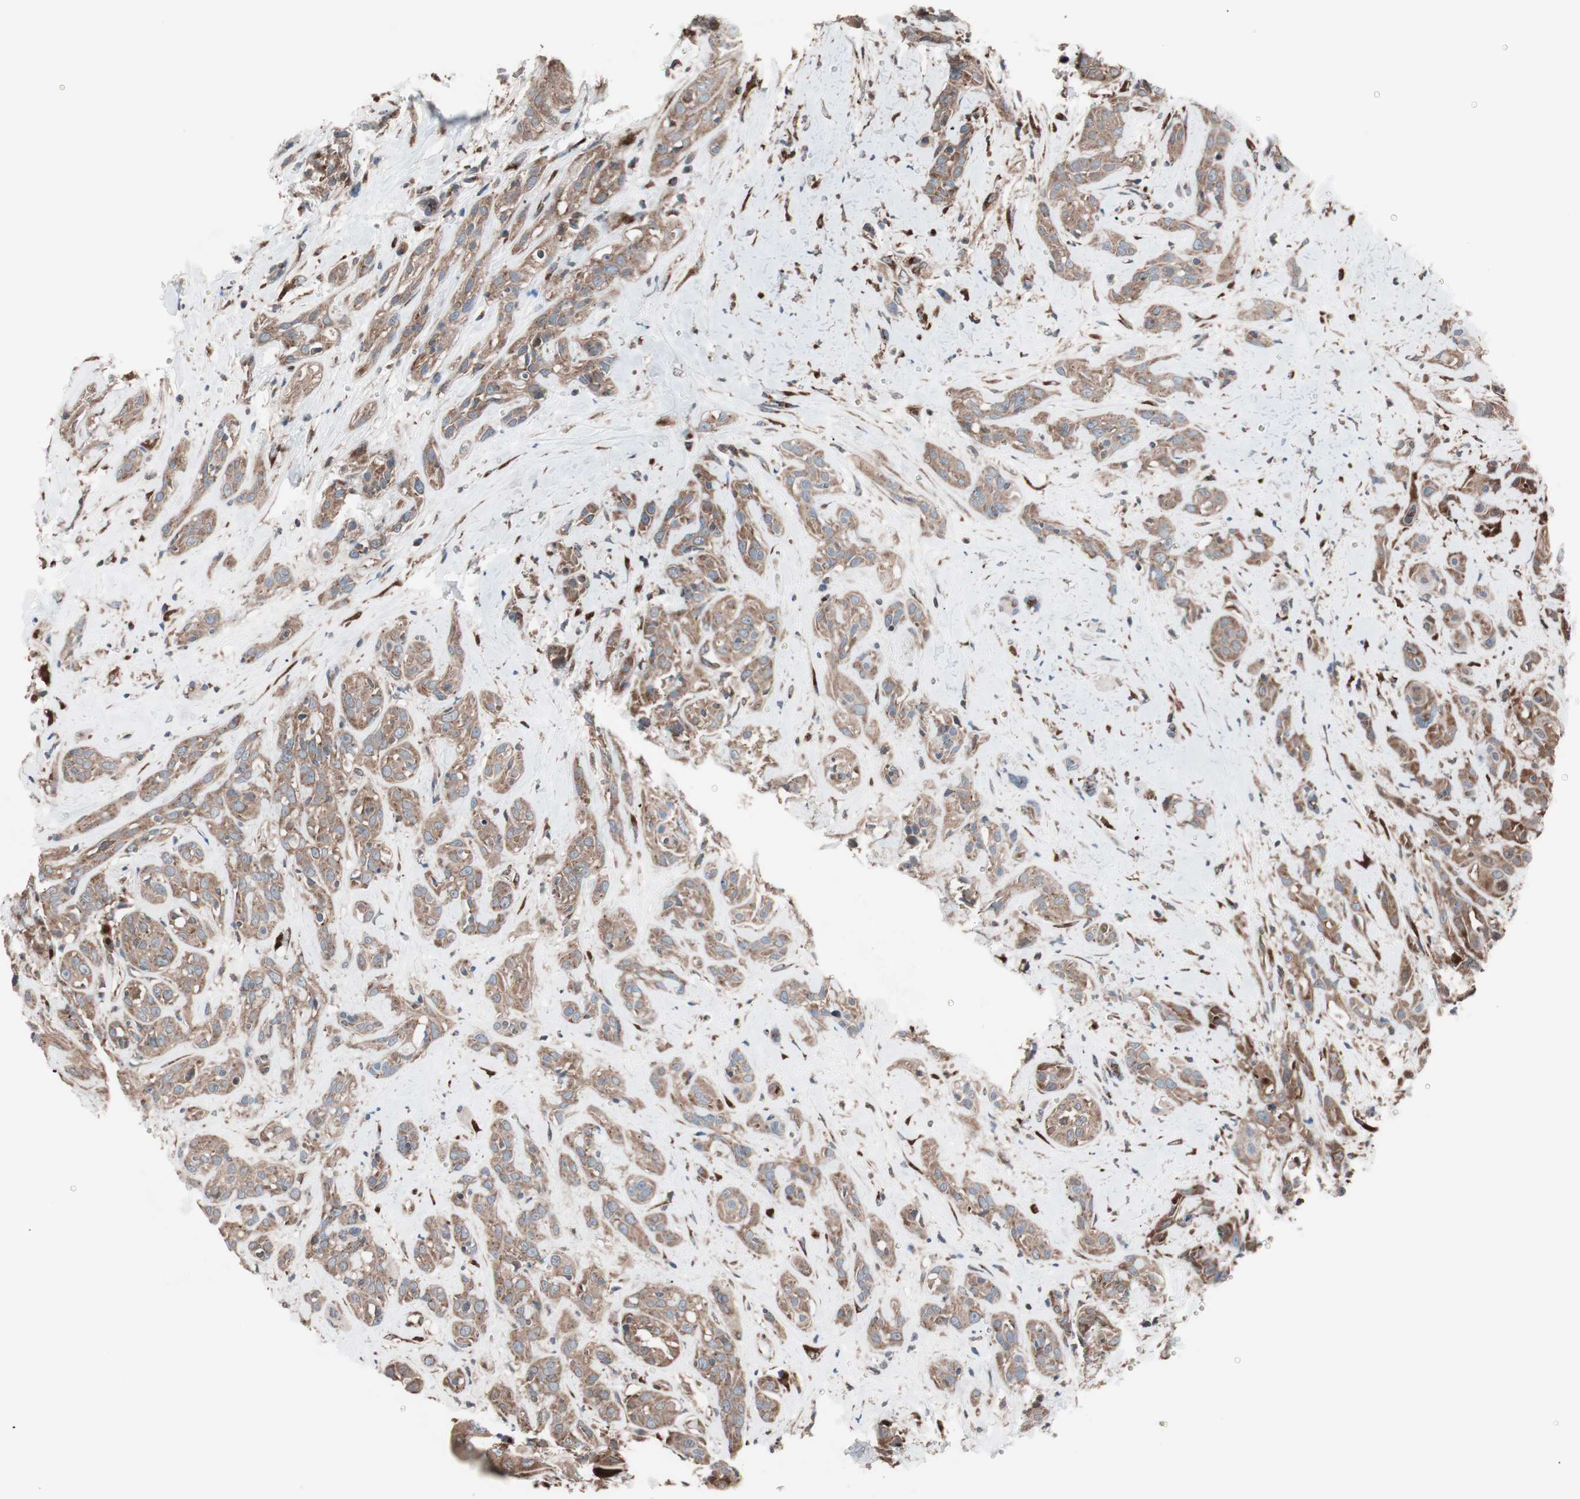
{"staining": {"intensity": "moderate", "quantity": ">75%", "location": "cytoplasmic/membranous"}, "tissue": "head and neck cancer", "cell_type": "Tumor cells", "image_type": "cancer", "snomed": [{"axis": "morphology", "description": "Squamous cell carcinoma, NOS"}, {"axis": "topography", "description": "Head-Neck"}], "caption": "Tumor cells exhibit moderate cytoplasmic/membranous positivity in approximately >75% of cells in head and neck cancer (squamous cell carcinoma). Ihc stains the protein in brown and the nuclei are stained blue.", "gene": "SEC31A", "patient": {"sex": "male", "age": 62}}